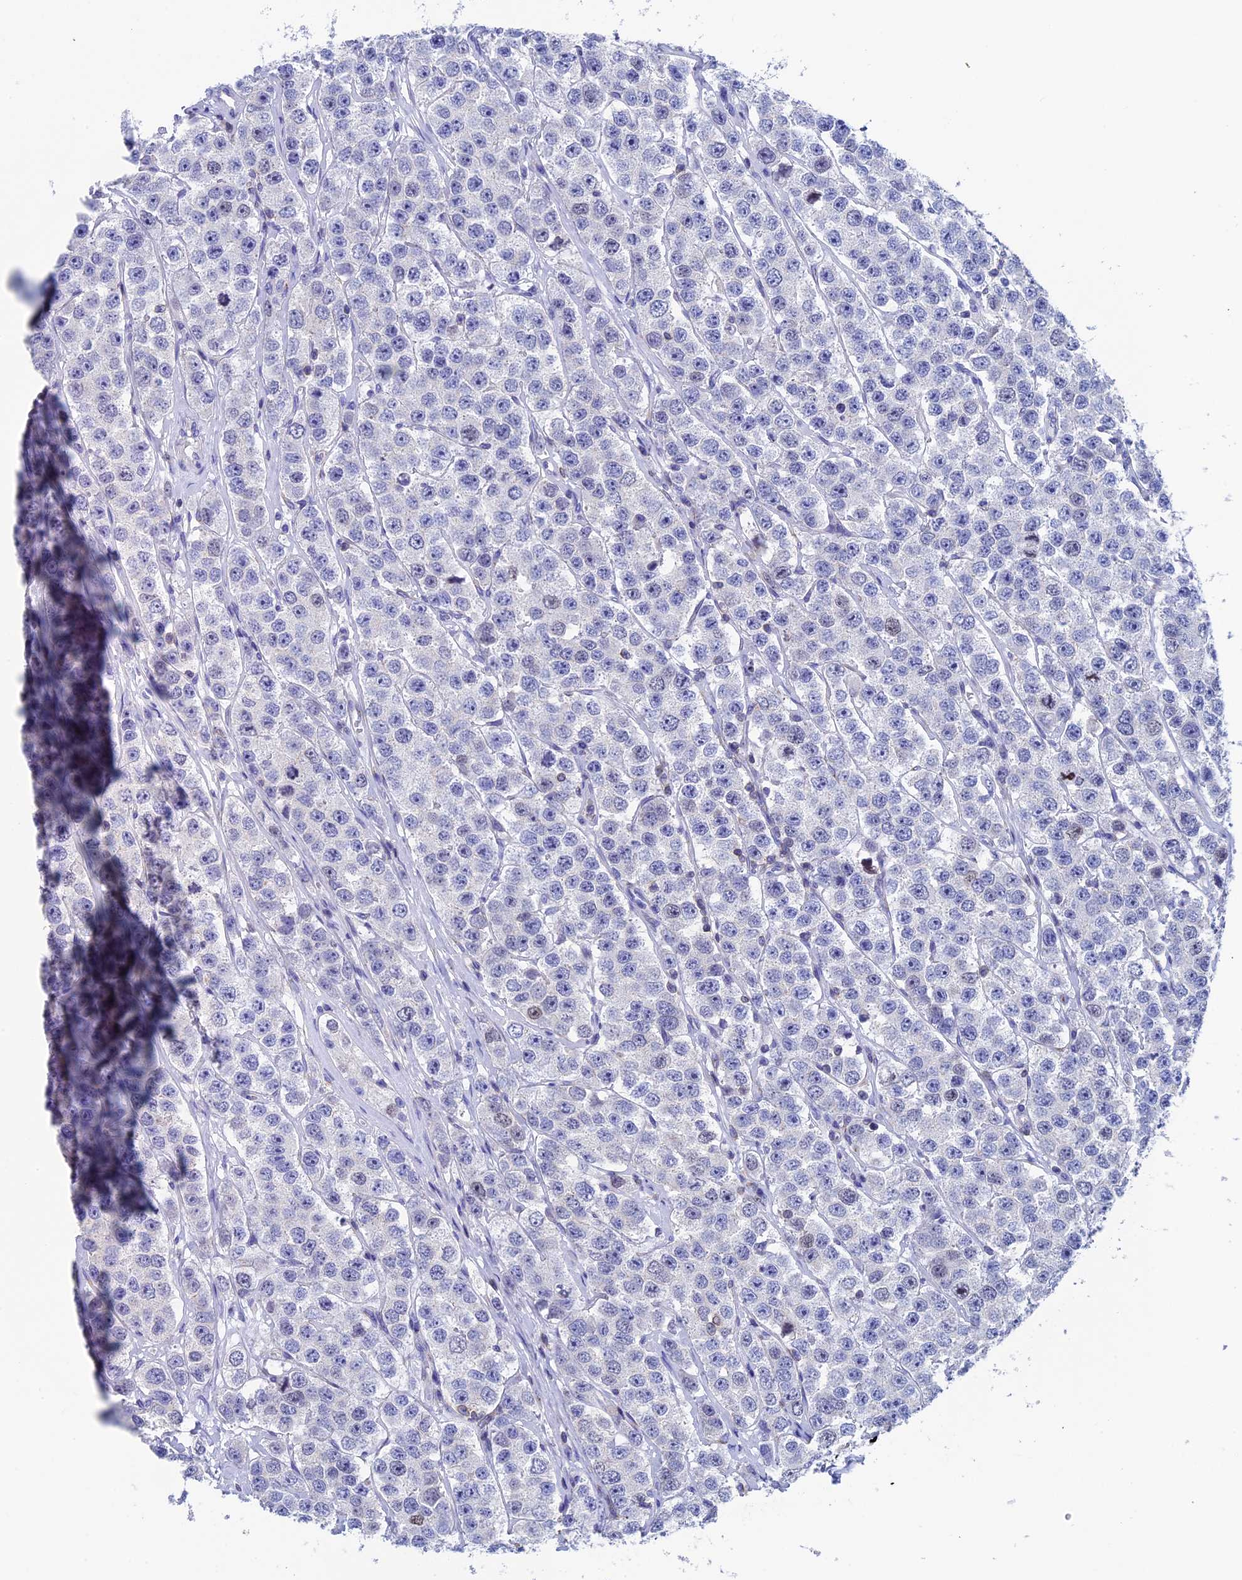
{"staining": {"intensity": "negative", "quantity": "none", "location": "none"}, "tissue": "testis cancer", "cell_type": "Tumor cells", "image_type": "cancer", "snomed": [{"axis": "morphology", "description": "Seminoma, NOS"}, {"axis": "topography", "description": "Testis"}], "caption": "Immunohistochemical staining of human testis cancer shows no significant expression in tumor cells.", "gene": "SEPTIN1", "patient": {"sex": "male", "age": 28}}